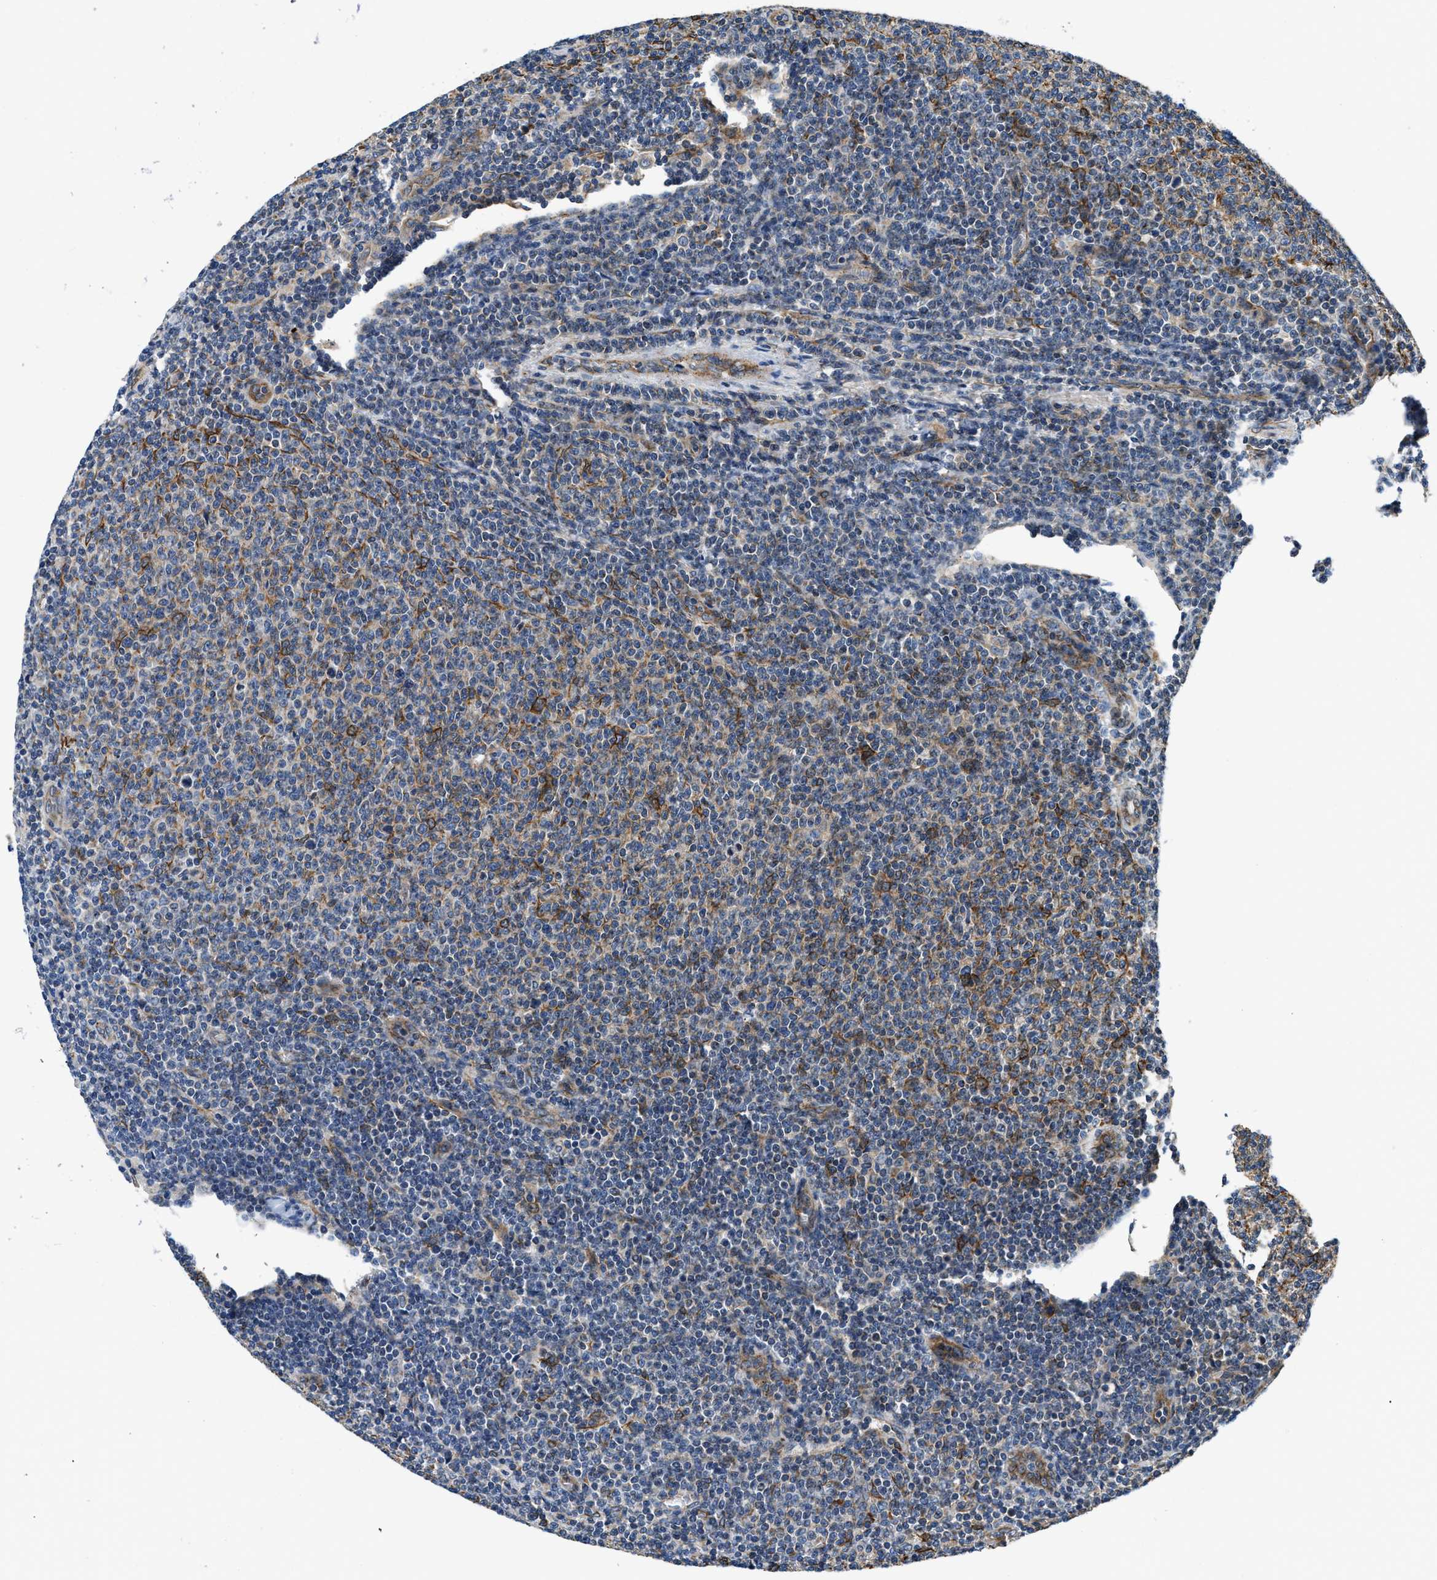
{"staining": {"intensity": "strong", "quantity": "<25%", "location": "cytoplasmic/membranous"}, "tissue": "lymphoma", "cell_type": "Tumor cells", "image_type": "cancer", "snomed": [{"axis": "morphology", "description": "Malignant lymphoma, non-Hodgkin's type, Low grade"}, {"axis": "topography", "description": "Lymph node"}], "caption": "Immunohistochemical staining of low-grade malignant lymphoma, non-Hodgkin's type exhibits medium levels of strong cytoplasmic/membranous expression in approximately <25% of tumor cells.", "gene": "ARL6IP5", "patient": {"sex": "male", "age": 66}}